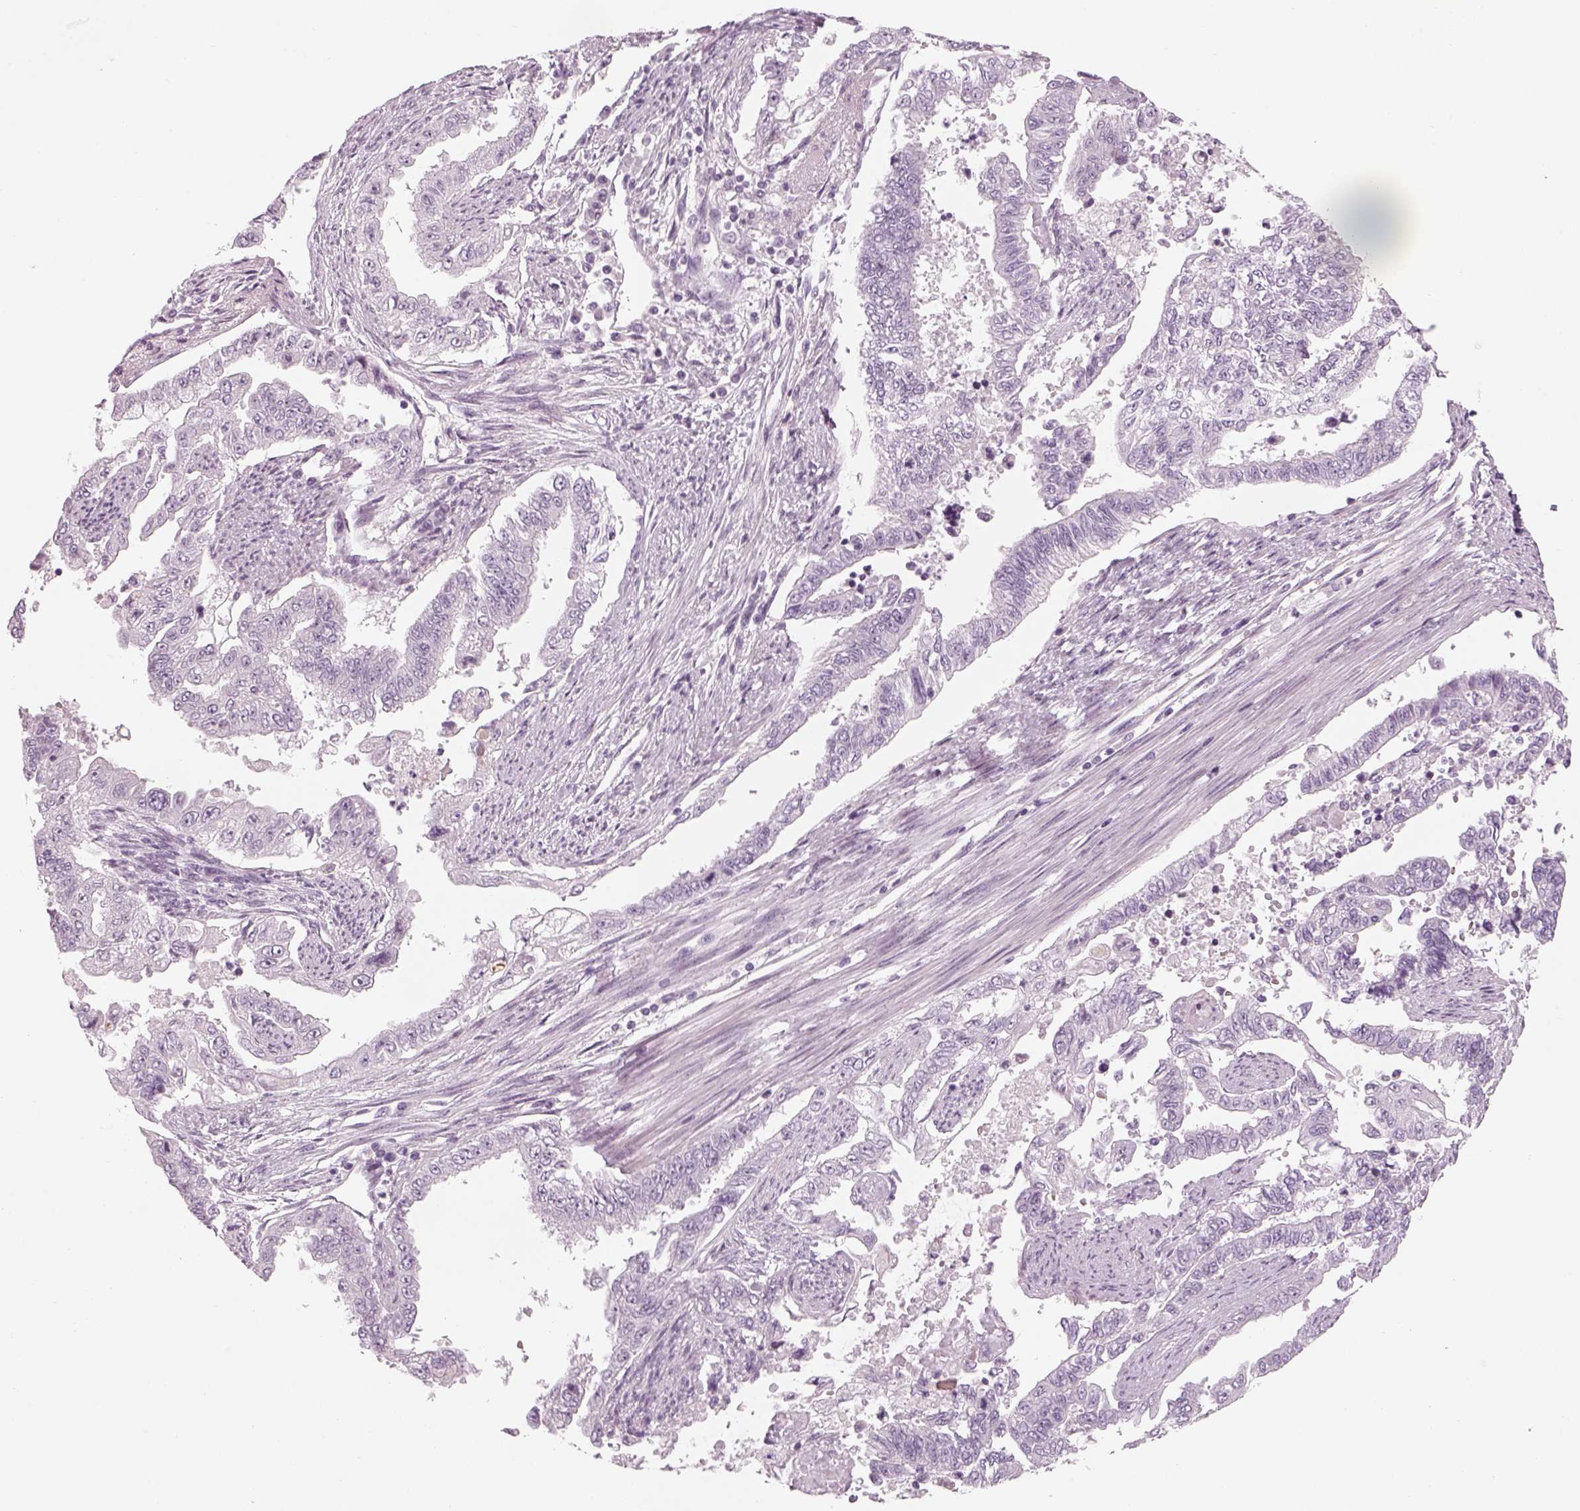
{"staining": {"intensity": "negative", "quantity": "none", "location": "none"}, "tissue": "endometrial cancer", "cell_type": "Tumor cells", "image_type": "cancer", "snomed": [{"axis": "morphology", "description": "Adenocarcinoma, NOS"}, {"axis": "topography", "description": "Uterus"}], "caption": "Micrograph shows no protein staining in tumor cells of endometrial cancer (adenocarcinoma) tissue. Brightfield microscopy of immunohistochemistry (IHC) stained with DAB (brown) and hematoxylin (blue), captured at high magnification.", "gene": "GAS2L2", "patient": {"sex": "female", "age": 59}}